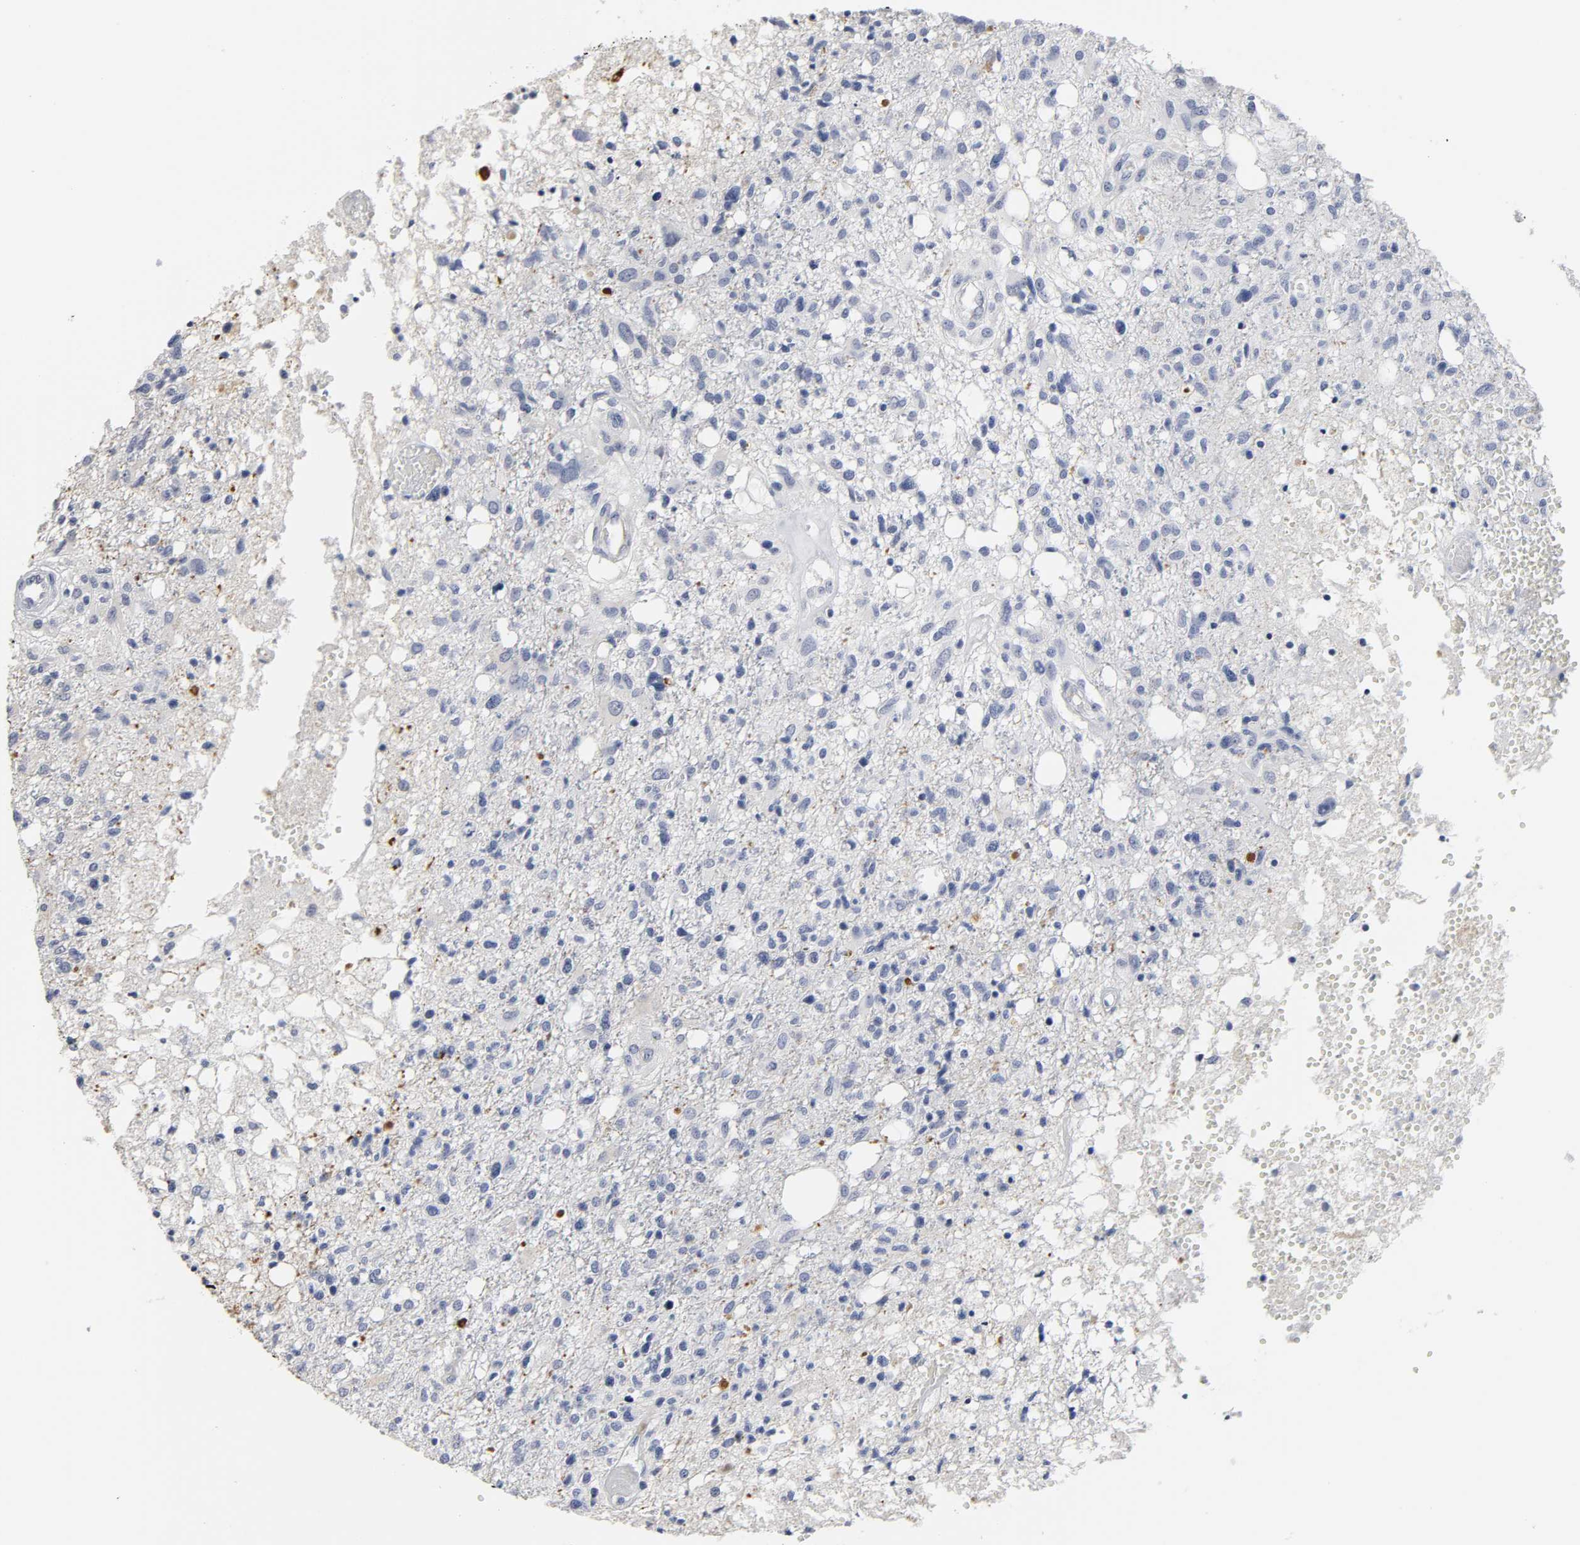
{"staining": {"intensity": "negative", "quantity": "none", "location": "none"}, "tissue": "glioma", "cell_type": "Tumor cells", "image_type": "cancer", "snomed": [{"axis": "morphology", "description": "Glioma, malignant, High grade"}, {"axis": "topography", "description": "Cerebral cortex"}], "caption": "Tumor cells show no significant protein positivity in glioma.", "gene": "GRHL2", "patient": {"sex": "male", "age": 76}}